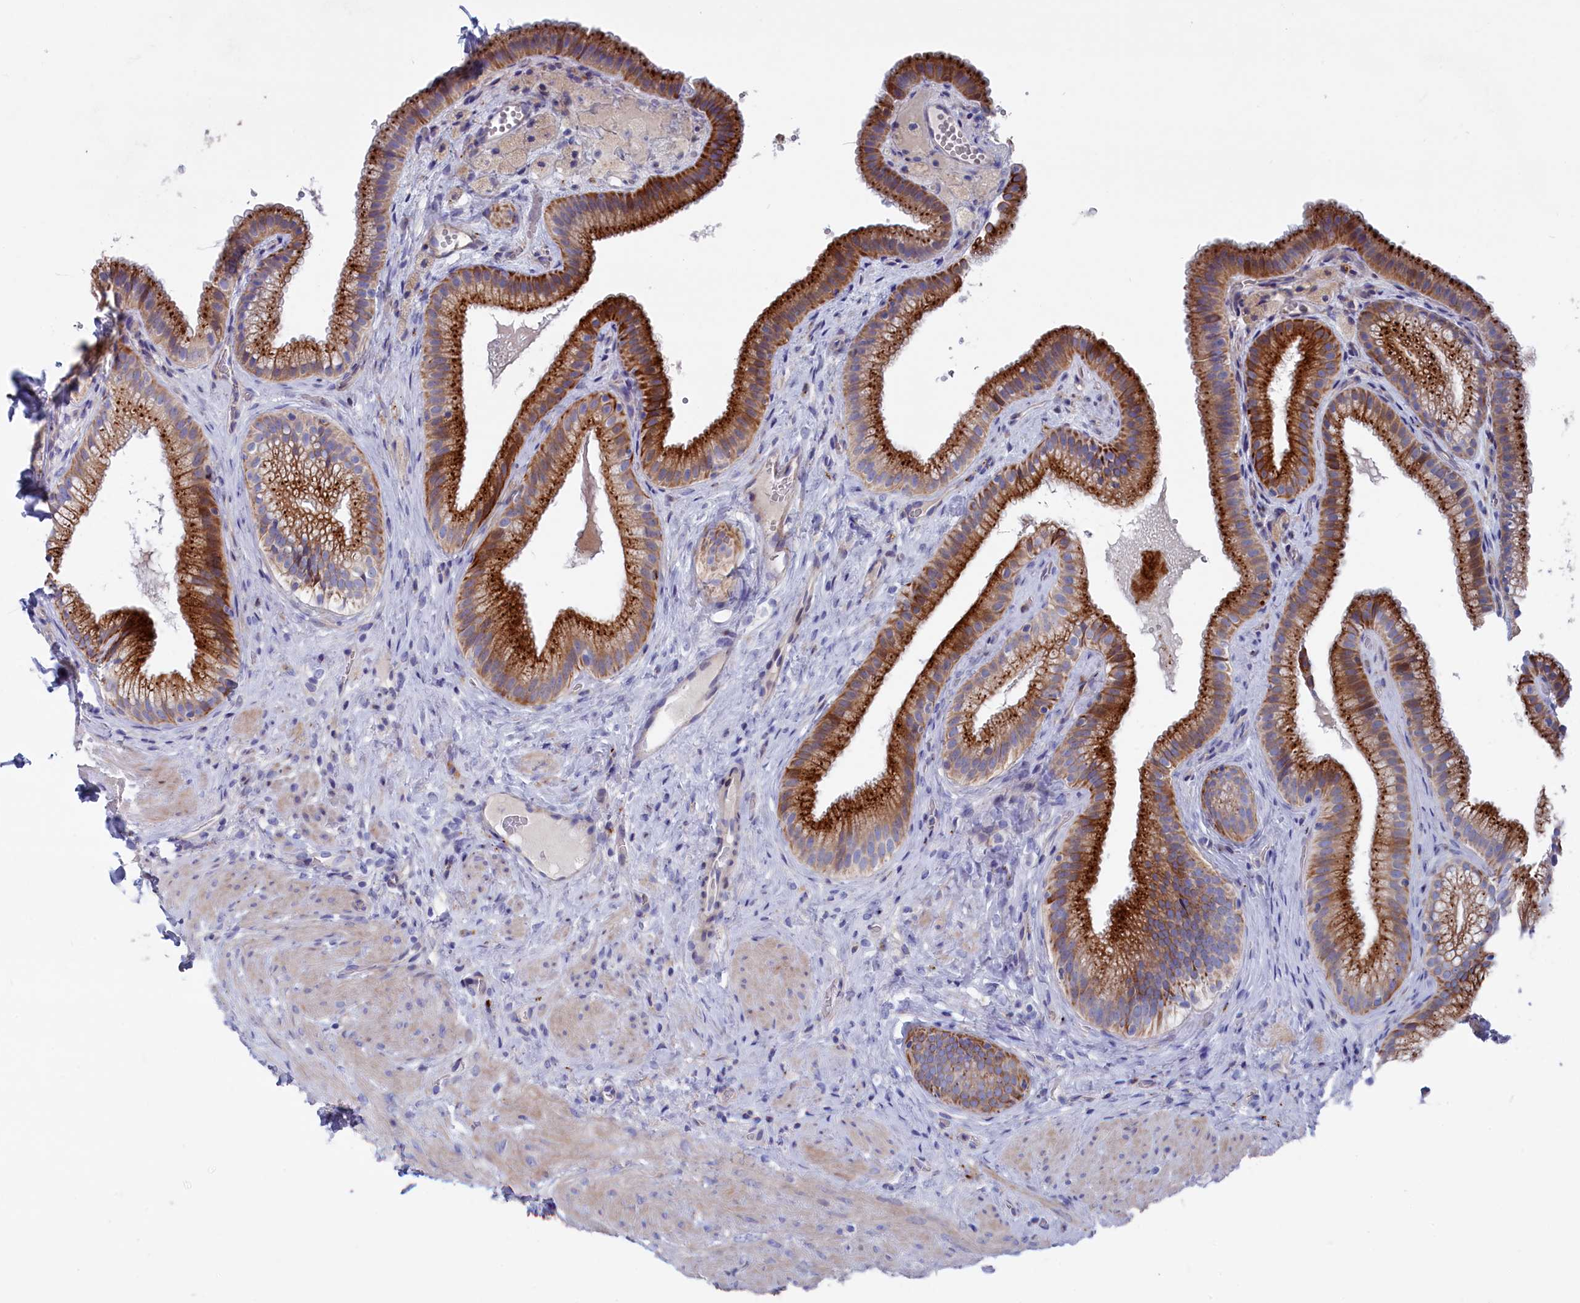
{"staining": {"intensity": "strong", "quantity": ">75%", "location": "cytoplasmic/membranous"}, "tissue": "gallbladder", "cell_type": "Glandular cells", "image_type": "normal", "snomed": [{"axis": "morphology", "description": "Normal tissue, NOS"}, {"axis": "morphology", "description": "Inflammation, NOS"}, {"axis": "topography", "description": "Gallbladder"}], "caption": "Immunohistochemical staining of benign human gallbladder shows strong cytoplasmic/membranous protein positivity in approximately >75% of glandular cells.", "gene": "NUDT7", "patient": {"sex": "male", "age": 51}}